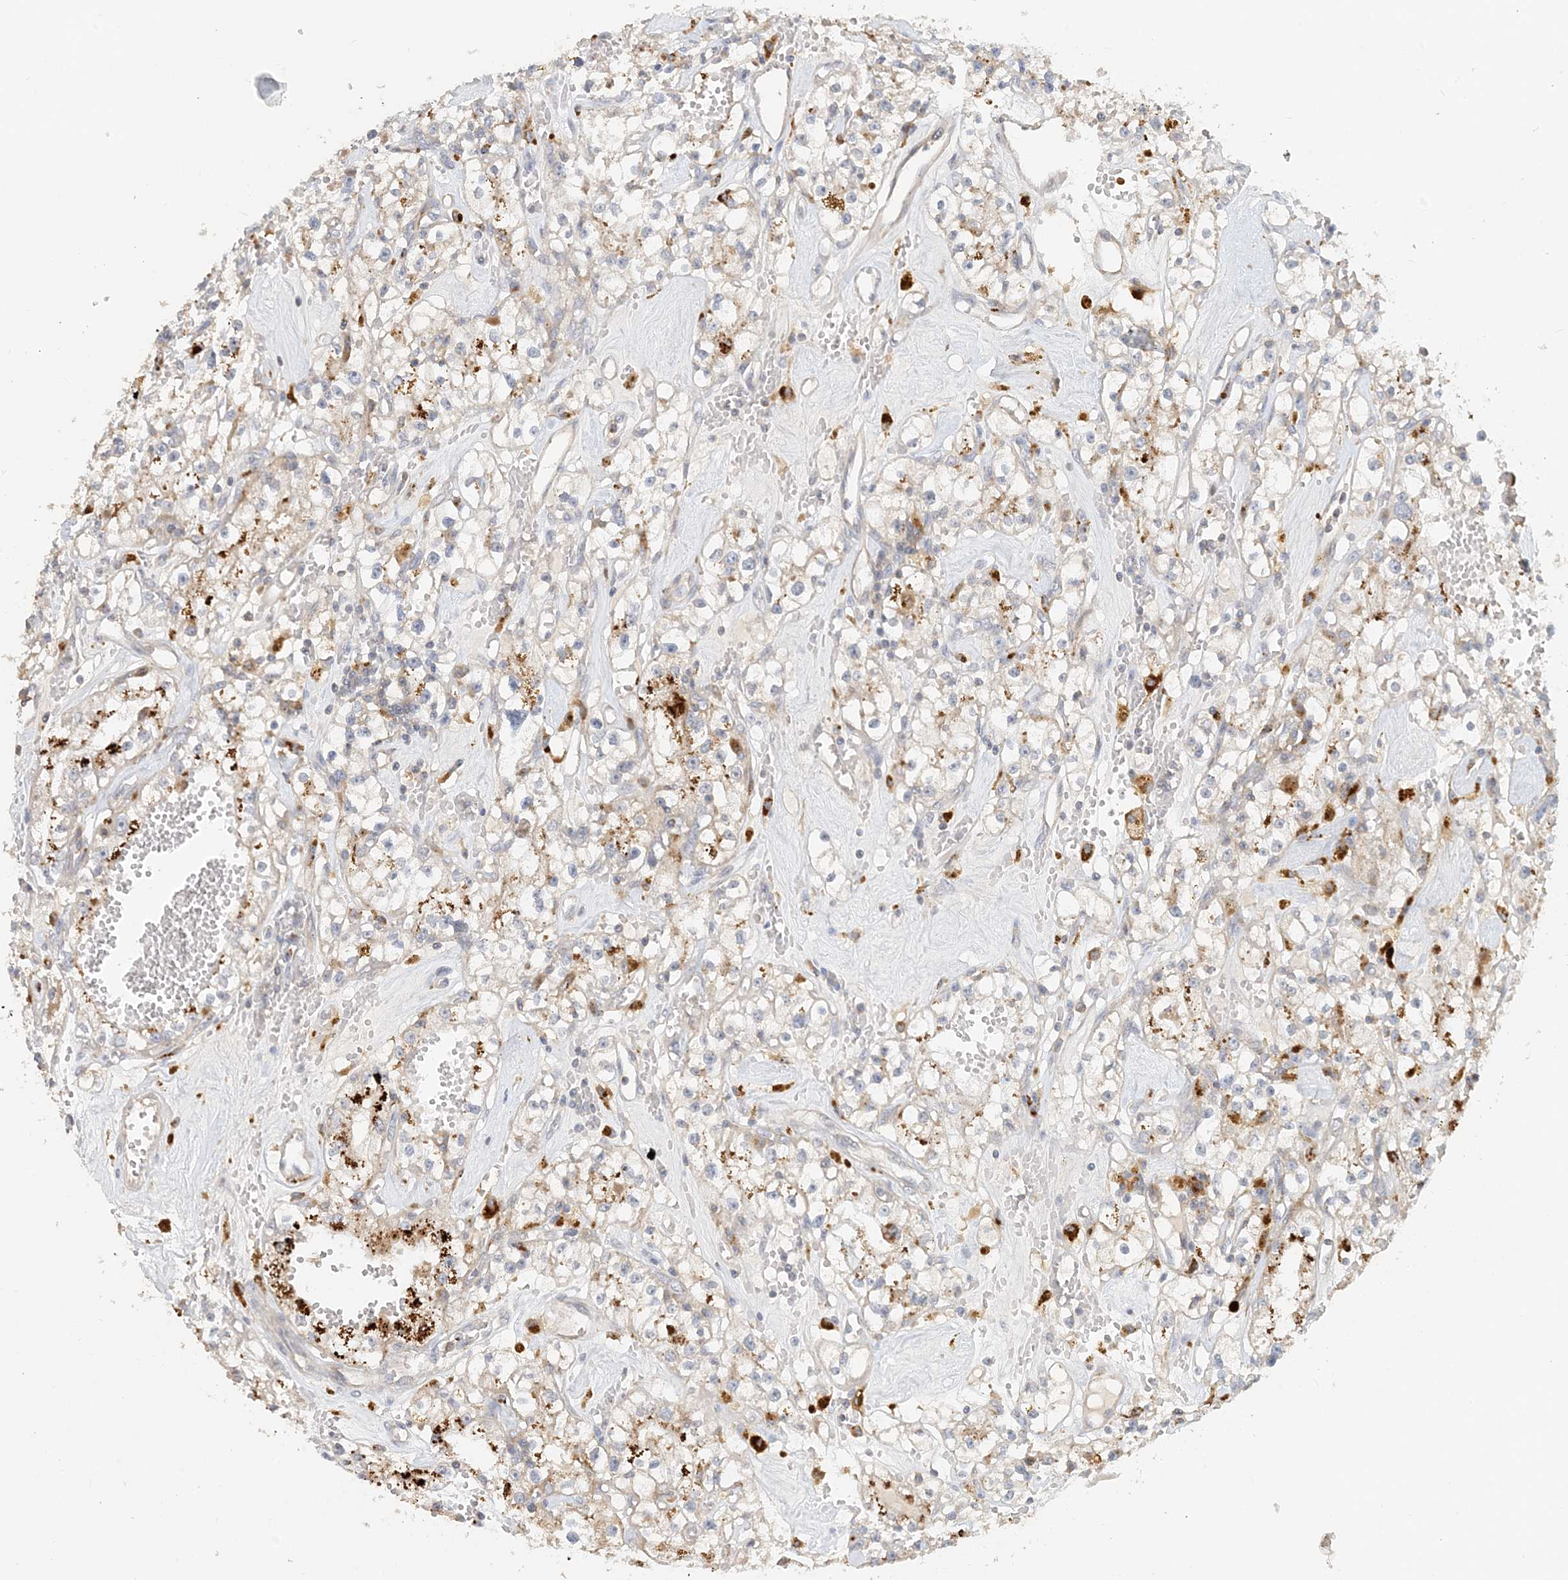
{"staining": {"intensity": "weak", "quantity": "<25%", "location": "cytoplasmic/membranous"}, "tissue": "renal cancer", "cell_type": "Tumor cells", "image_type": "cancer", "snomed": [{"axis": "morphology", "description": "Adenocarcinoma, NOS"}, {"axis": "topography", "description": "Kidney"}], "caption": "Tumor cells show no significant expression in renal cancer (adenocarcinoma). (Immunohistochemistry (ihc), brightfield microscopy, high magnification).", "gene": "SPPL2A", "patient": {"sex": "male", "age": 56}}